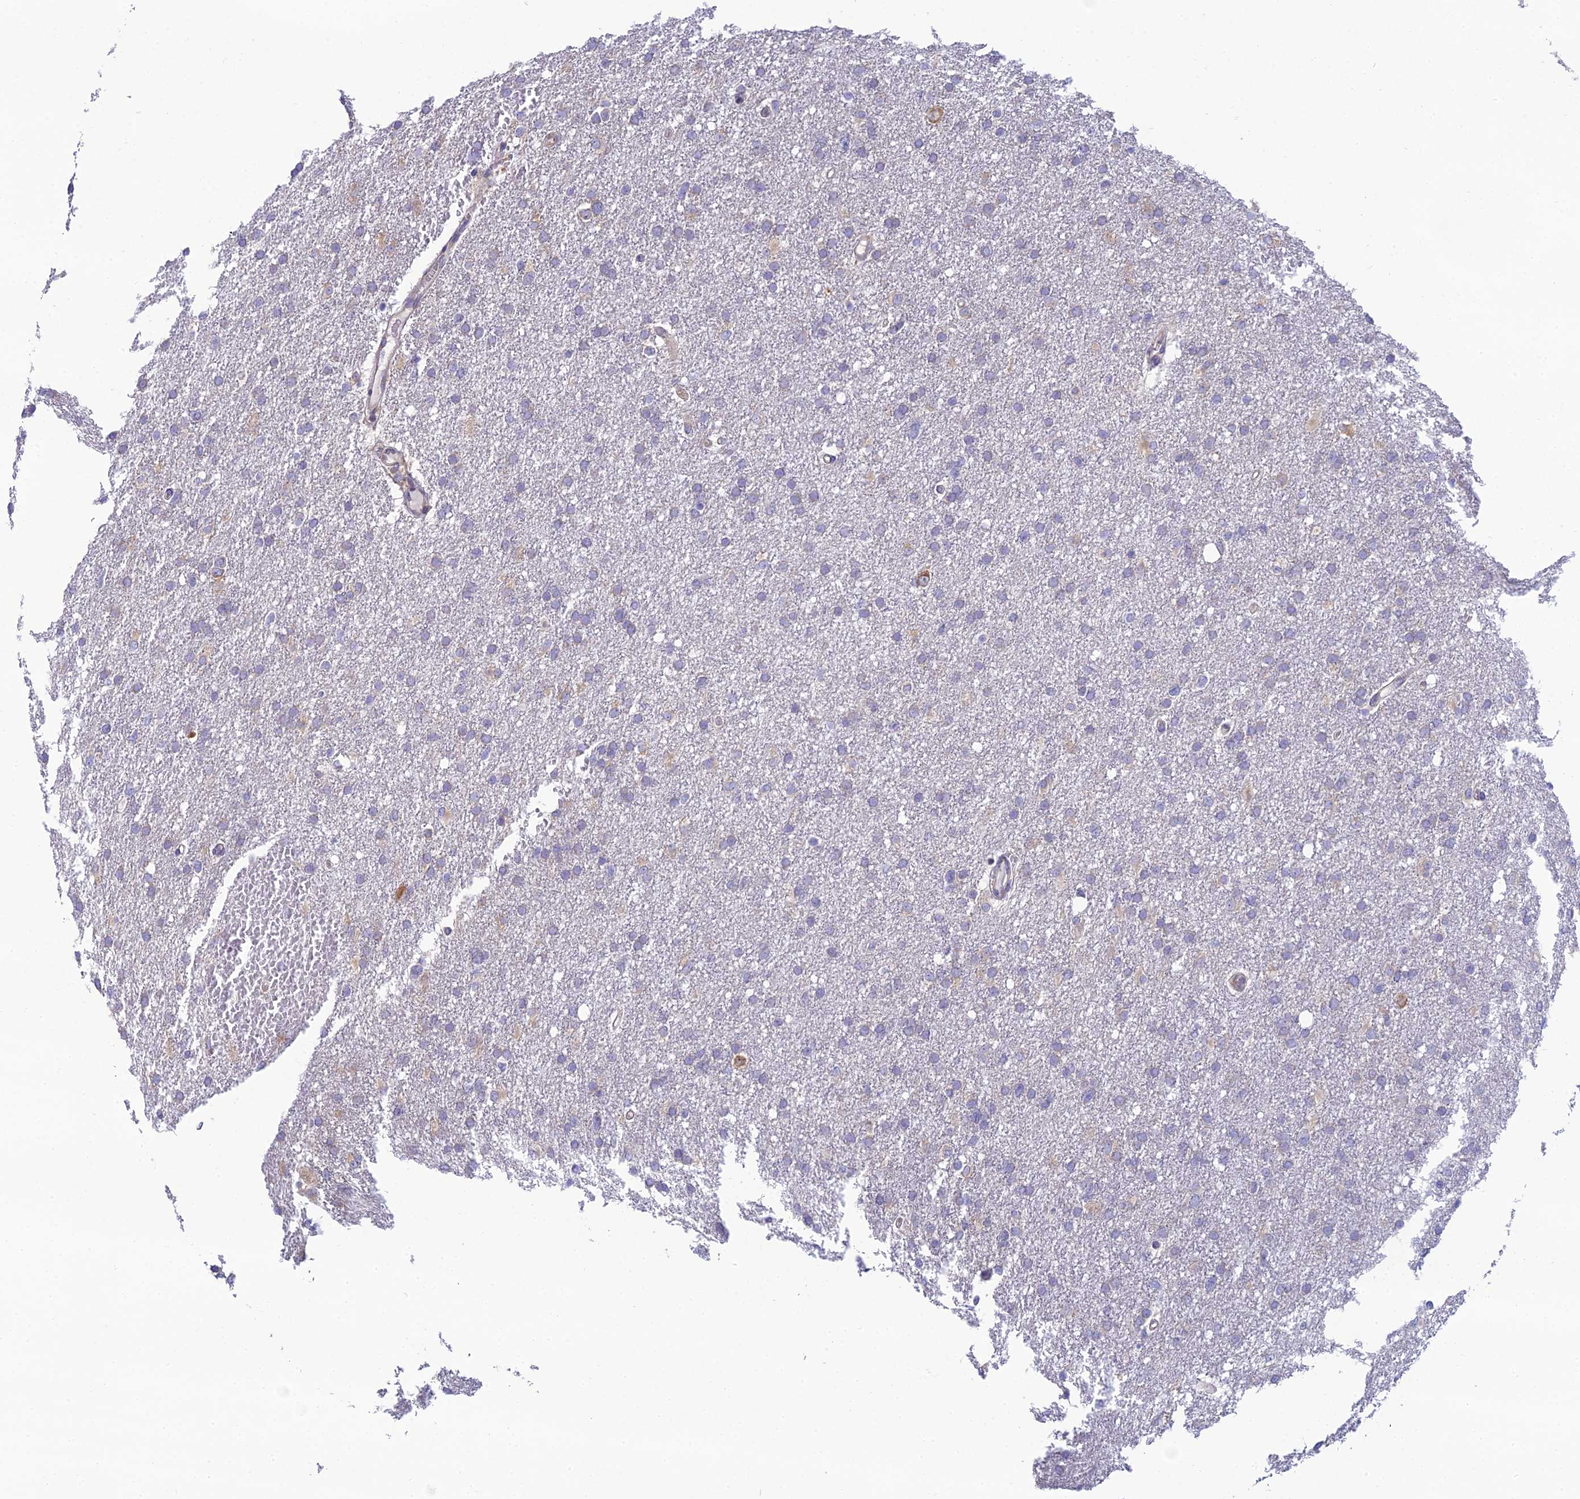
{"staining": {"intensity": "negative", "quantity": "none", "location": "none"}, "tissue": "glioma", "cell_type": "Tumor cells", "image_type": "cancer", "snomed": [{"axis": "morphology", "description": "Glioma, malignant, High grade"}, {"axis": "topography", "description": "Cerebral cortex"}], "caption": "There is no significant positivity in tumor cells of malignant glioma (high-grade).", "gene": "CLCN7", "patient": {"sex": "female", "age": 36}}